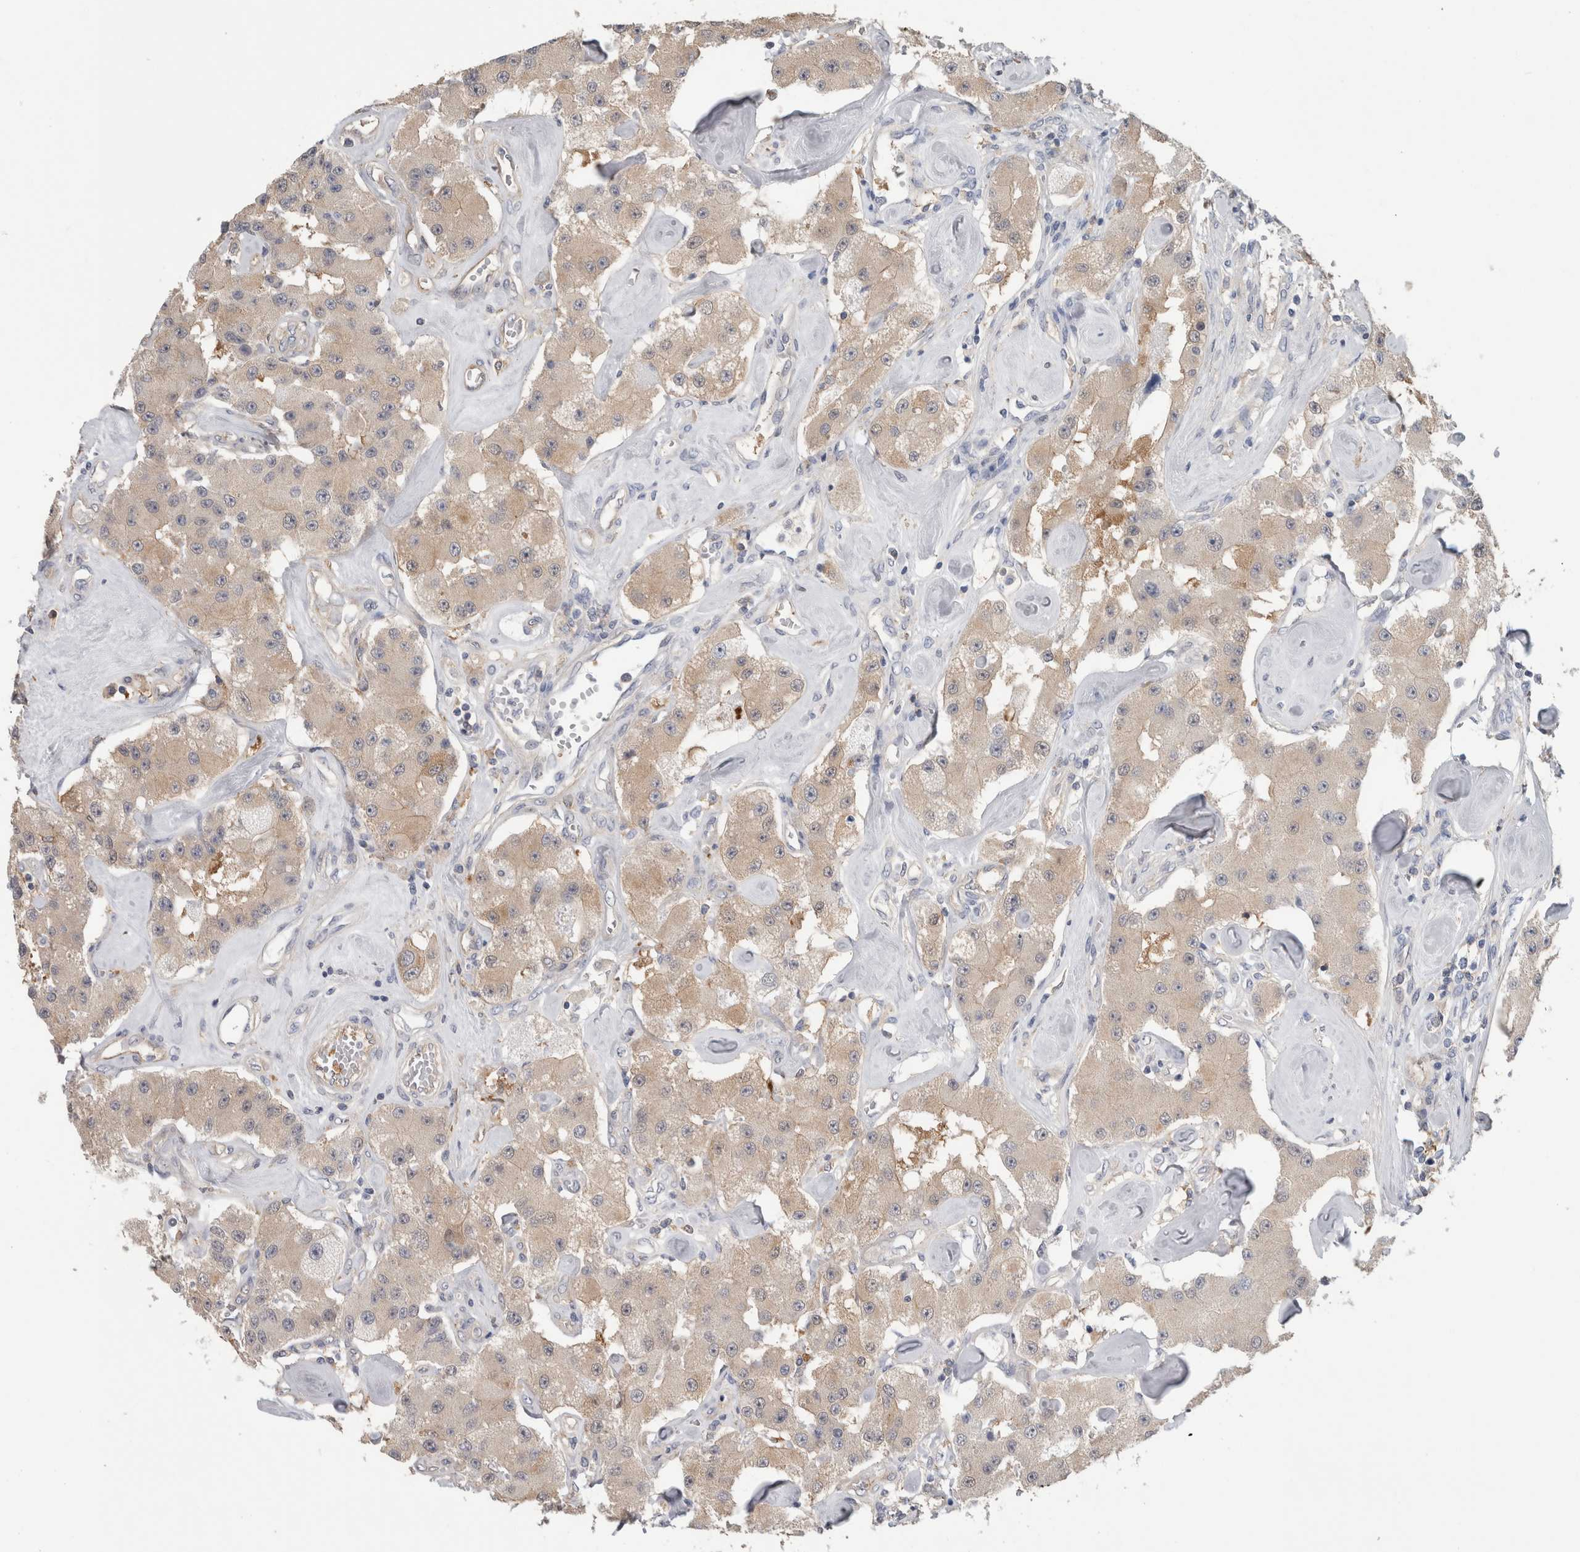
{"staining": {"intensity": "weak", "quantity": "25%-75%", "location": "cytoplasmic/membranous"}, "tissue": "carcinoid", "cell_type": "Tumor cells", "image_type": "cancer", "snomed": [{"axis": "morphology", "description": "Carcinoid, malignant, NOS"}, {"axis": "topography", "description": "Pancreas"}], "caption": "Carcinoid was stained to show a protein in brown. There is low levels of weak cytoplasmic/membranous staining in about 25%-75% of tumor cells. (Brightfield microscopy of DAB IHC at high magnification).", "gene": "SCRN1", "patient": {"sex": "male", "age": 41}}